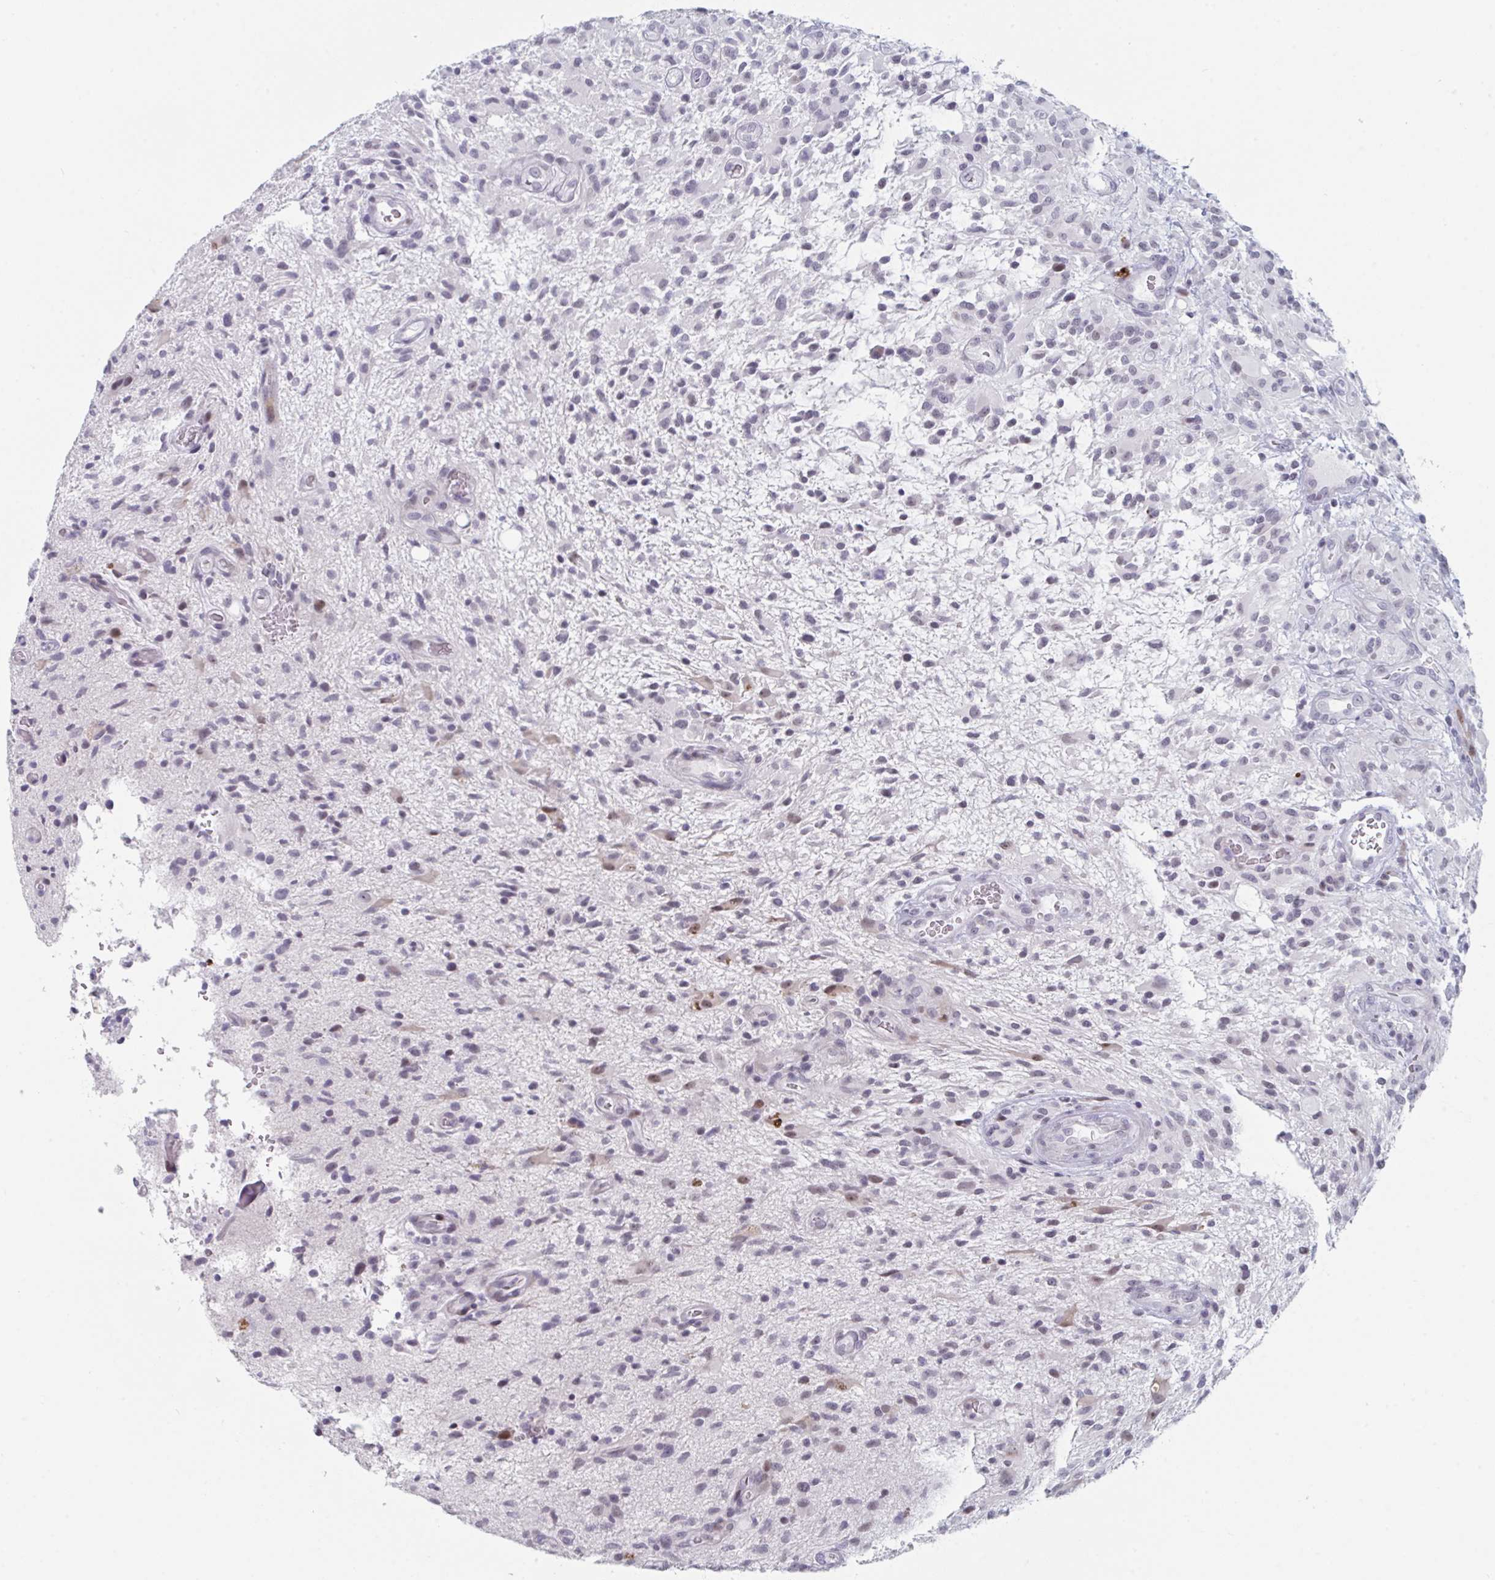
{"staining": {"intensity": "weak", "quantity": ">75%", "location": "nuclear"}, "tissue": "glioma", "cell_type": "Tumor cells", "image_type": "cancer", "snomed": [{"axis": "morphology", "description": "Glioma, malignant, High grade"}, {"axis": "topography", "description": "Brain"}], "caption": "High-power microscopy captured an IHC micrograph of malignant glioma (high-grade), revealing weak nuclear staining in approximately >75% of tumor cells.", "gene": "NR1H2", "patient": {"sex": "male", "age": 71}}